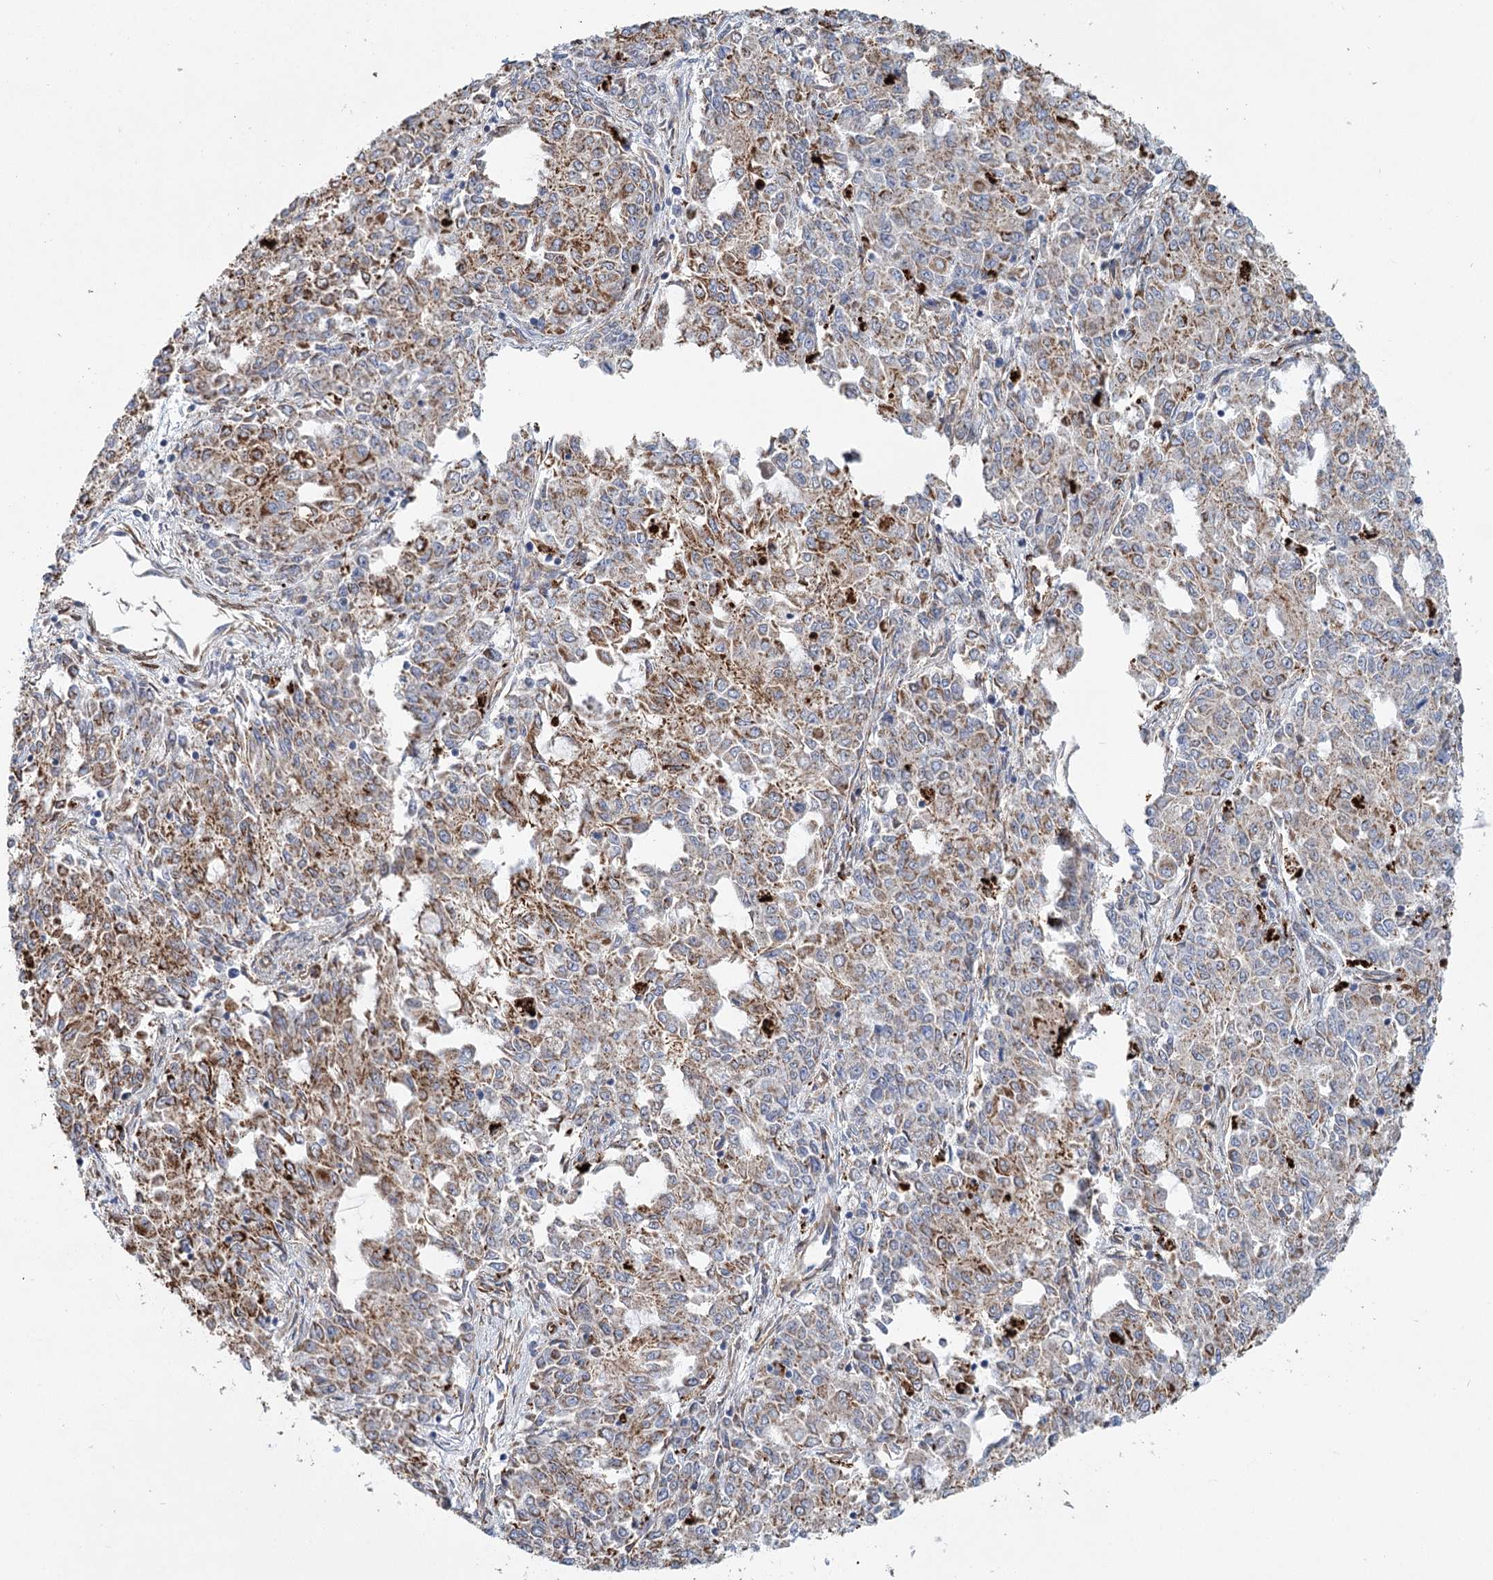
{"staining": {"intensity": "moderate", "quantity": "25%-75%", "location": "cytoplasmic/membranous"}, "tissue": "endometrial cancer", "cell_type": "Tumor cells", "image_type": "cancer", "snomed": [{"axis": "morphology", "description": "Adenocarcinoma, NOS"}, {"axis": "topography", "description": "Endometrium"}], "caption": "The micrograph reveals staining of endometrial adenocarcinoma, revealing moderate cytoplasmic/membranous protein staining (brown color) within tumor cells.", "gene": "TMEM164", "patient": {"sex": "female", "age": 50}}